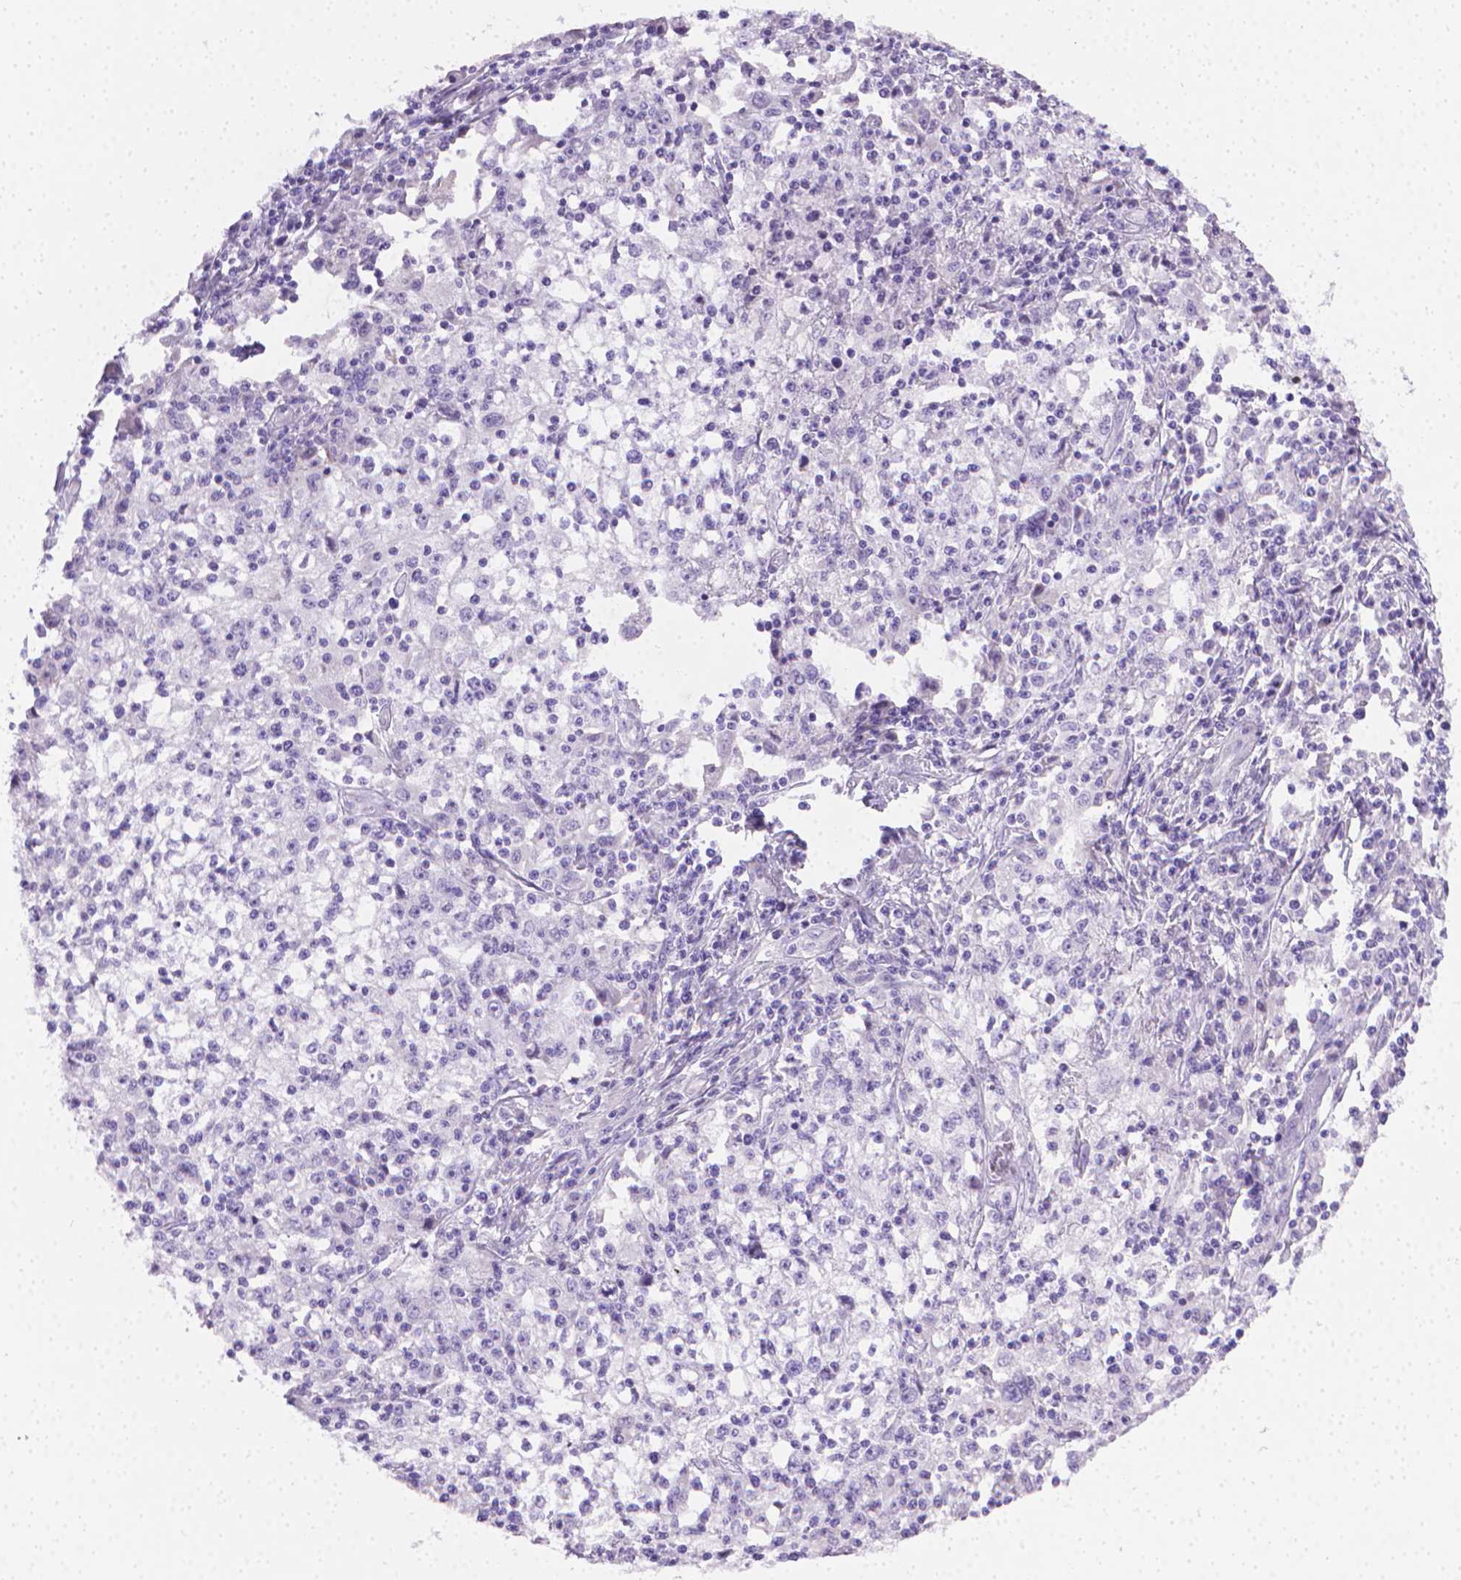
{"staining": {"intensity": "negative", "quantity": "none", "location": "none"}, "tissue": "cervical cancer", "cell_type": "Tumor cells", "image_type": "cancer", "snomed": [{"axis": "morphology", "description": "Squamous cell carcinoma, NOS"}, {"axis": "topography", "description": "Cervix"}], "caption": "Tumor cells show no significant protein staining in cervical cancer. Nuclei are stained in blue.", "gene": "PNMA2", "patient": {"sex": "female", "age": 85}}